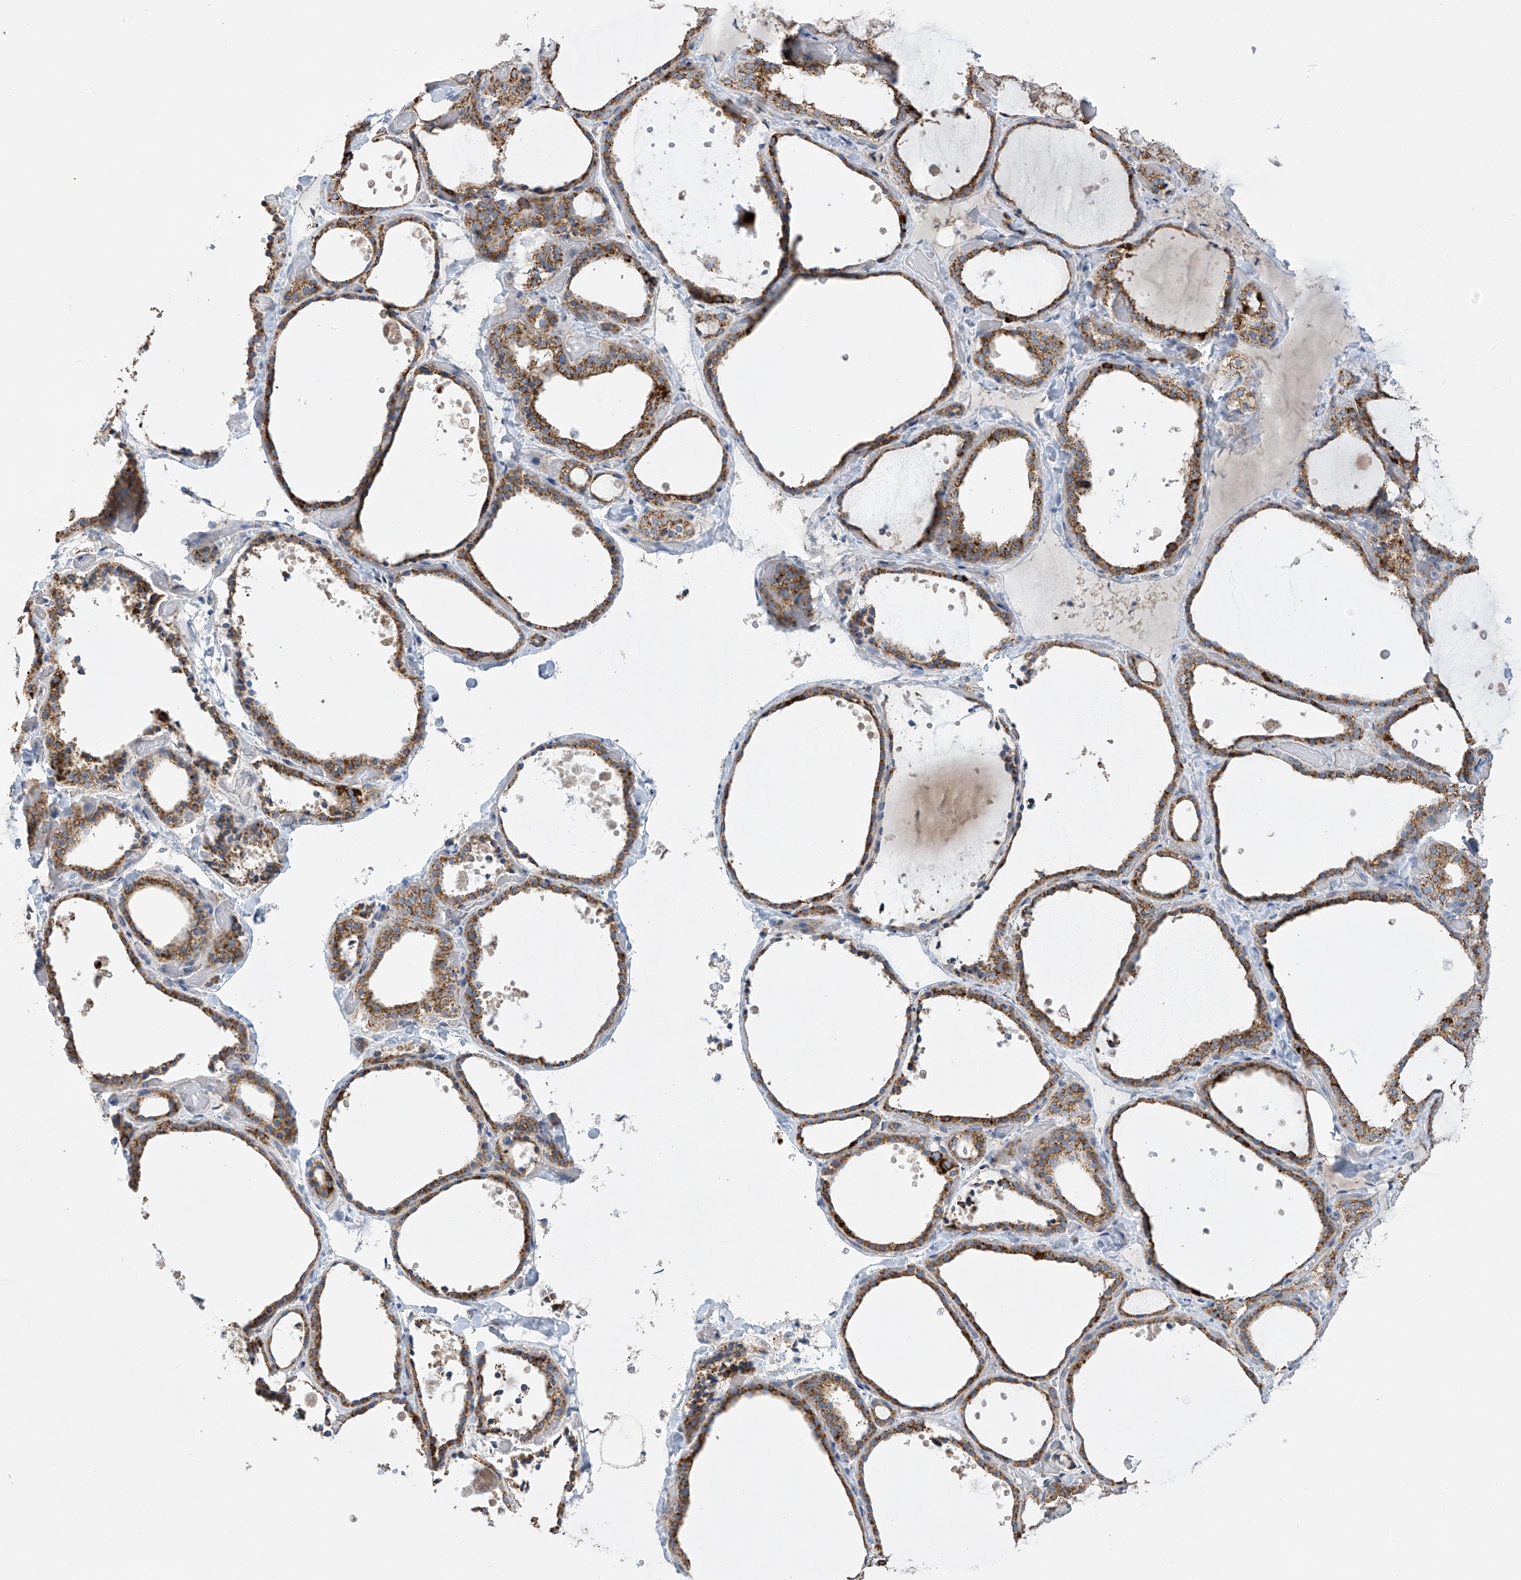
{"staining": {"intensity": "moderate", "quantity": ">75%", "location": "cytoplasmic/membranous"}, "tissue": "thyroid gland", "cell_type": "Glandular cells", "image_type": "normal", "snomed": [{"axis": "morphology", "description": "Normal tissue, NOS"}, {"axis": "topography", "description": "Thyroid gland"}], "caption": "A micrograph of human thyroid gland stained for a protein displays moderate cytoplasmic/membranous brown staining in glandular cells.", "gene": "PNPT1", "patient": {"sex": "female", "age": 44}}